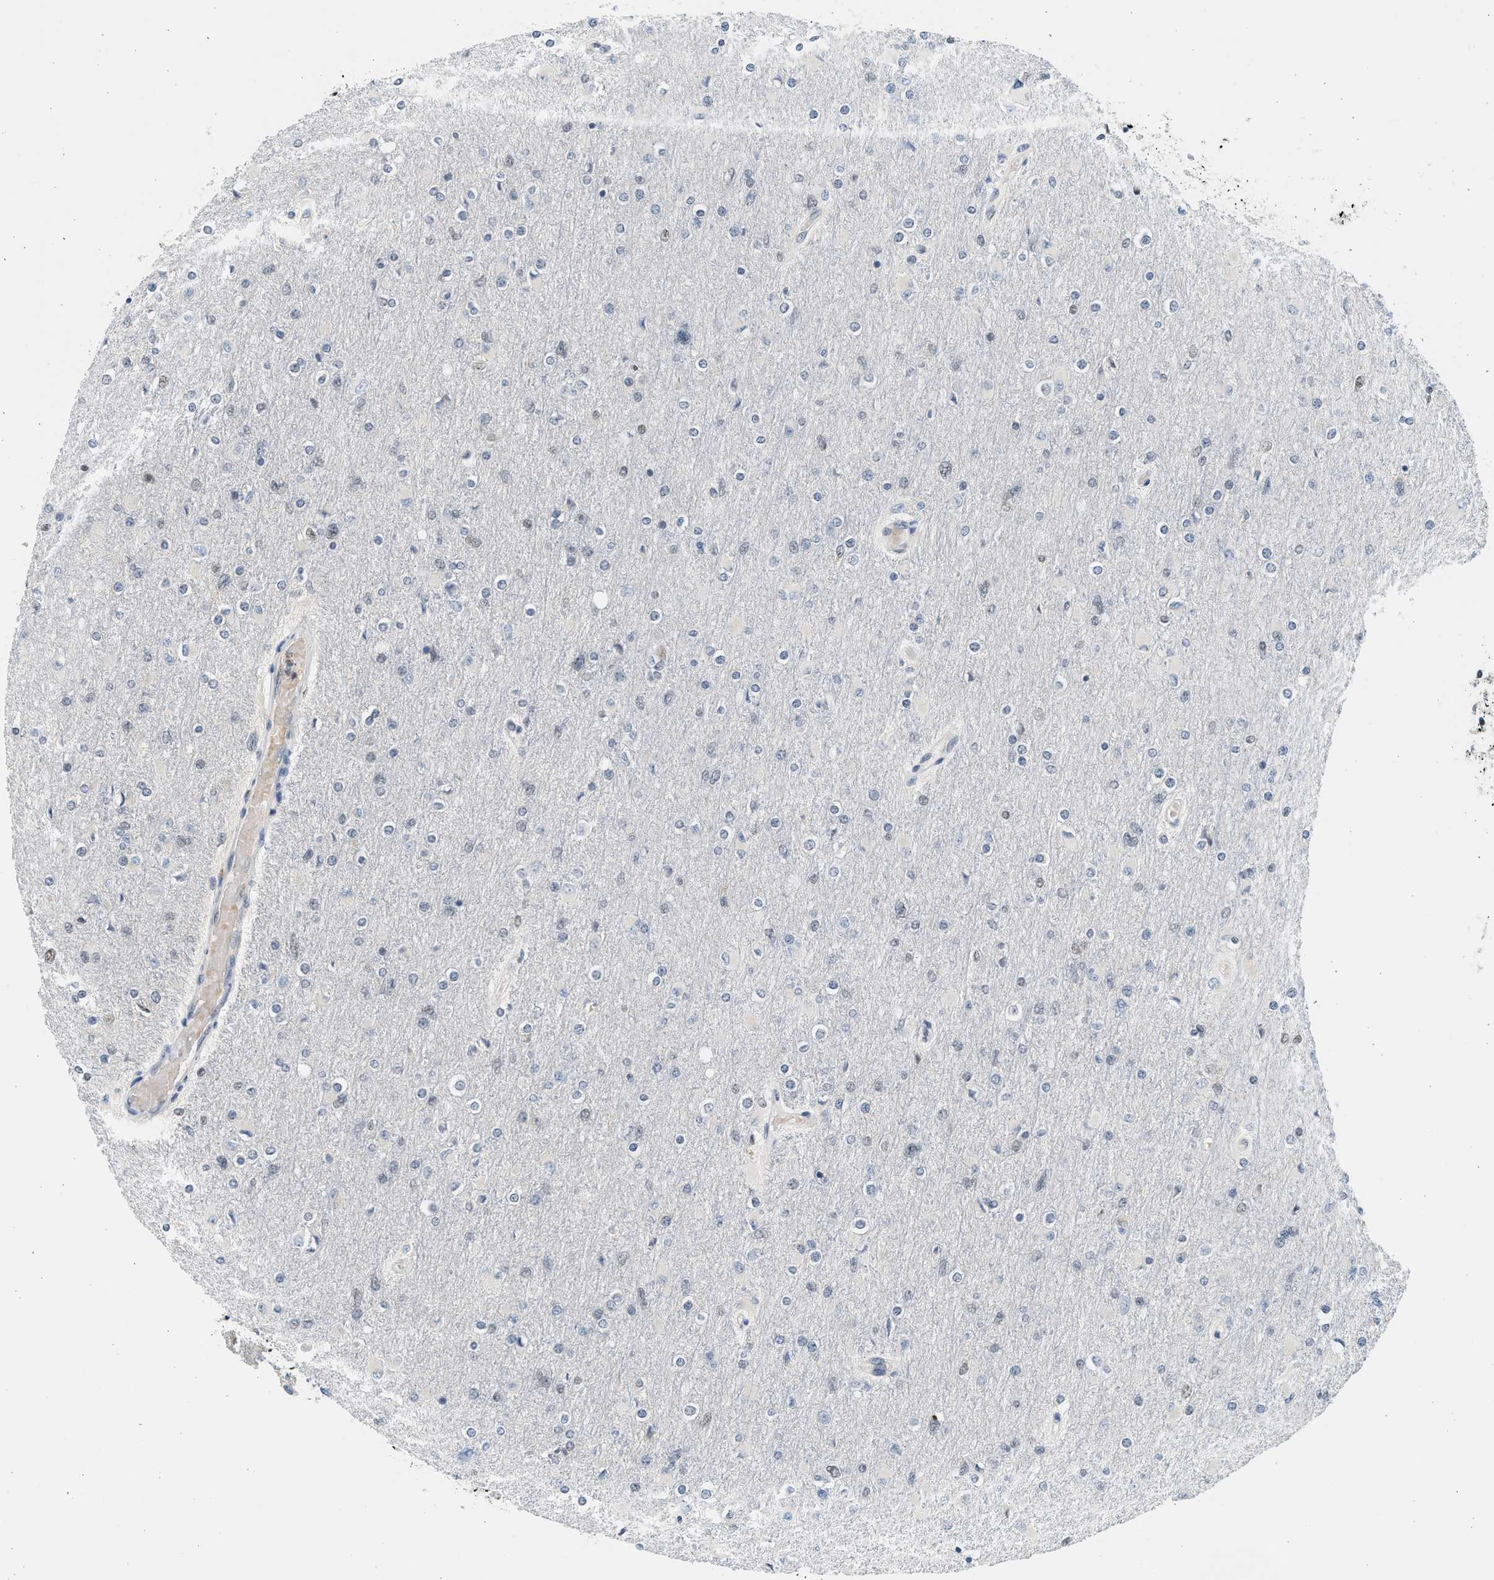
{"staining": {"intensity": "weak", "quantity": "<25%", "location": "nuclear"}, "tissue": "glioma", "cell_type": "Tumor cells", "image_type": "cancer", "snomed": [{"axis": "morphology", "description": "Glioma, malignant, High grade"}, {"axis": "topography", "description": "Cerebral cortex"}], "caption": "Protein analysis of malignant high-grade glioma exhibits no significant positivity in tumor cells. Nuclei are stained in blue.", "gene": "HIPK1", "patient": {"sex": "female", "age": 36}}